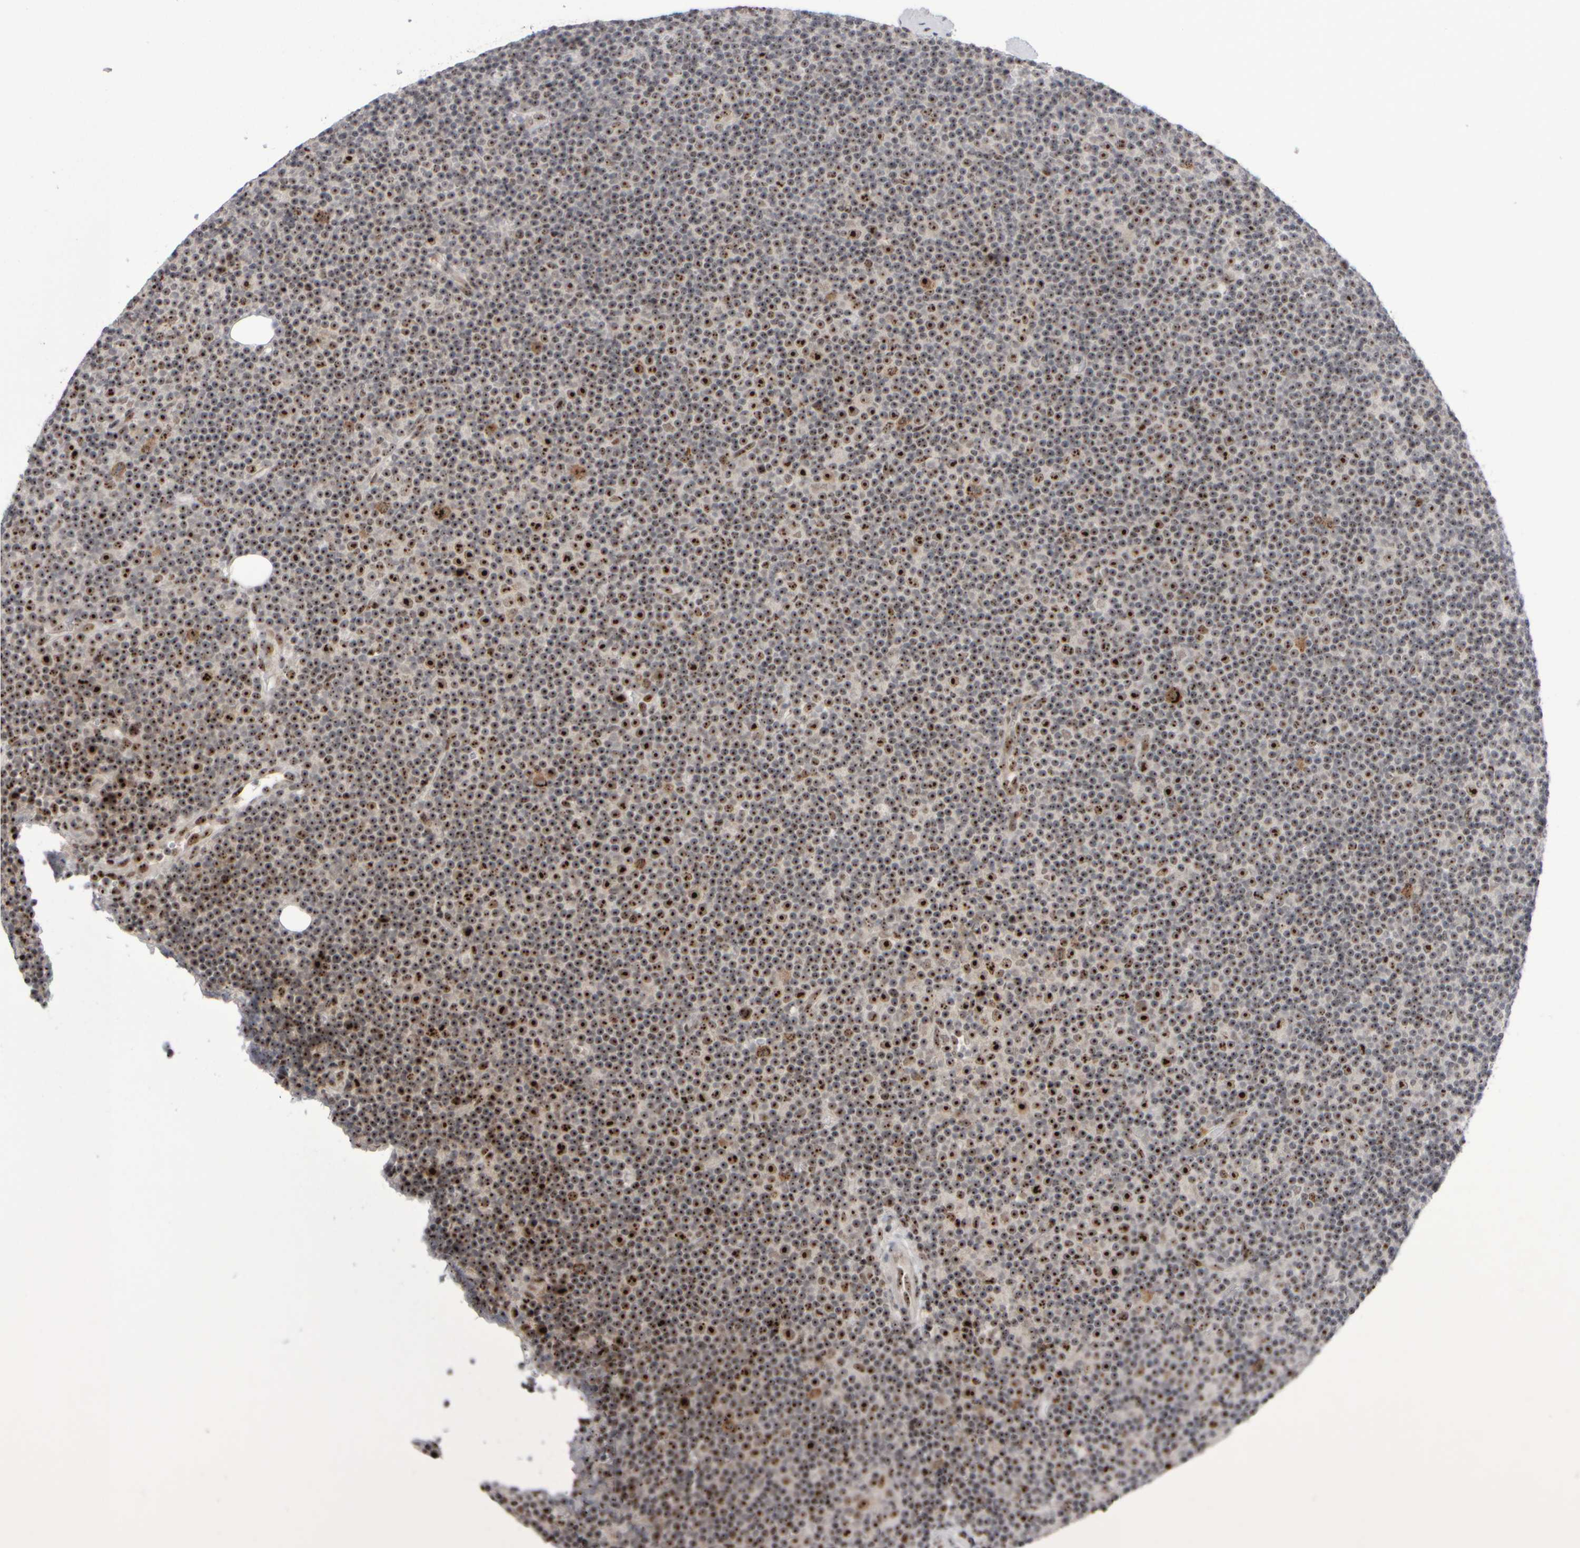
{"staining": {"intensity": "strong", "quantity": ">75%", "location": "nuclear"}, "tissue": "lymphoma", "cell_type": "Tumor cells", "image_type": "cancer", "snomed": [{"axis": "morphology", "description": "Malignant lymphoma, non-Hodgkin's type, Low grade"}, {"axis": "topography", "description": "Lymph node"}], "caption": "About >75% of tumor cells in low-grade malignant lymphoma, non-Hodgkin's type display strong nuclear protein staining as visualized by brown immunohistochemical staining.", "gene": "SURF6", "patient": {"sex": "female", "age": 67}}